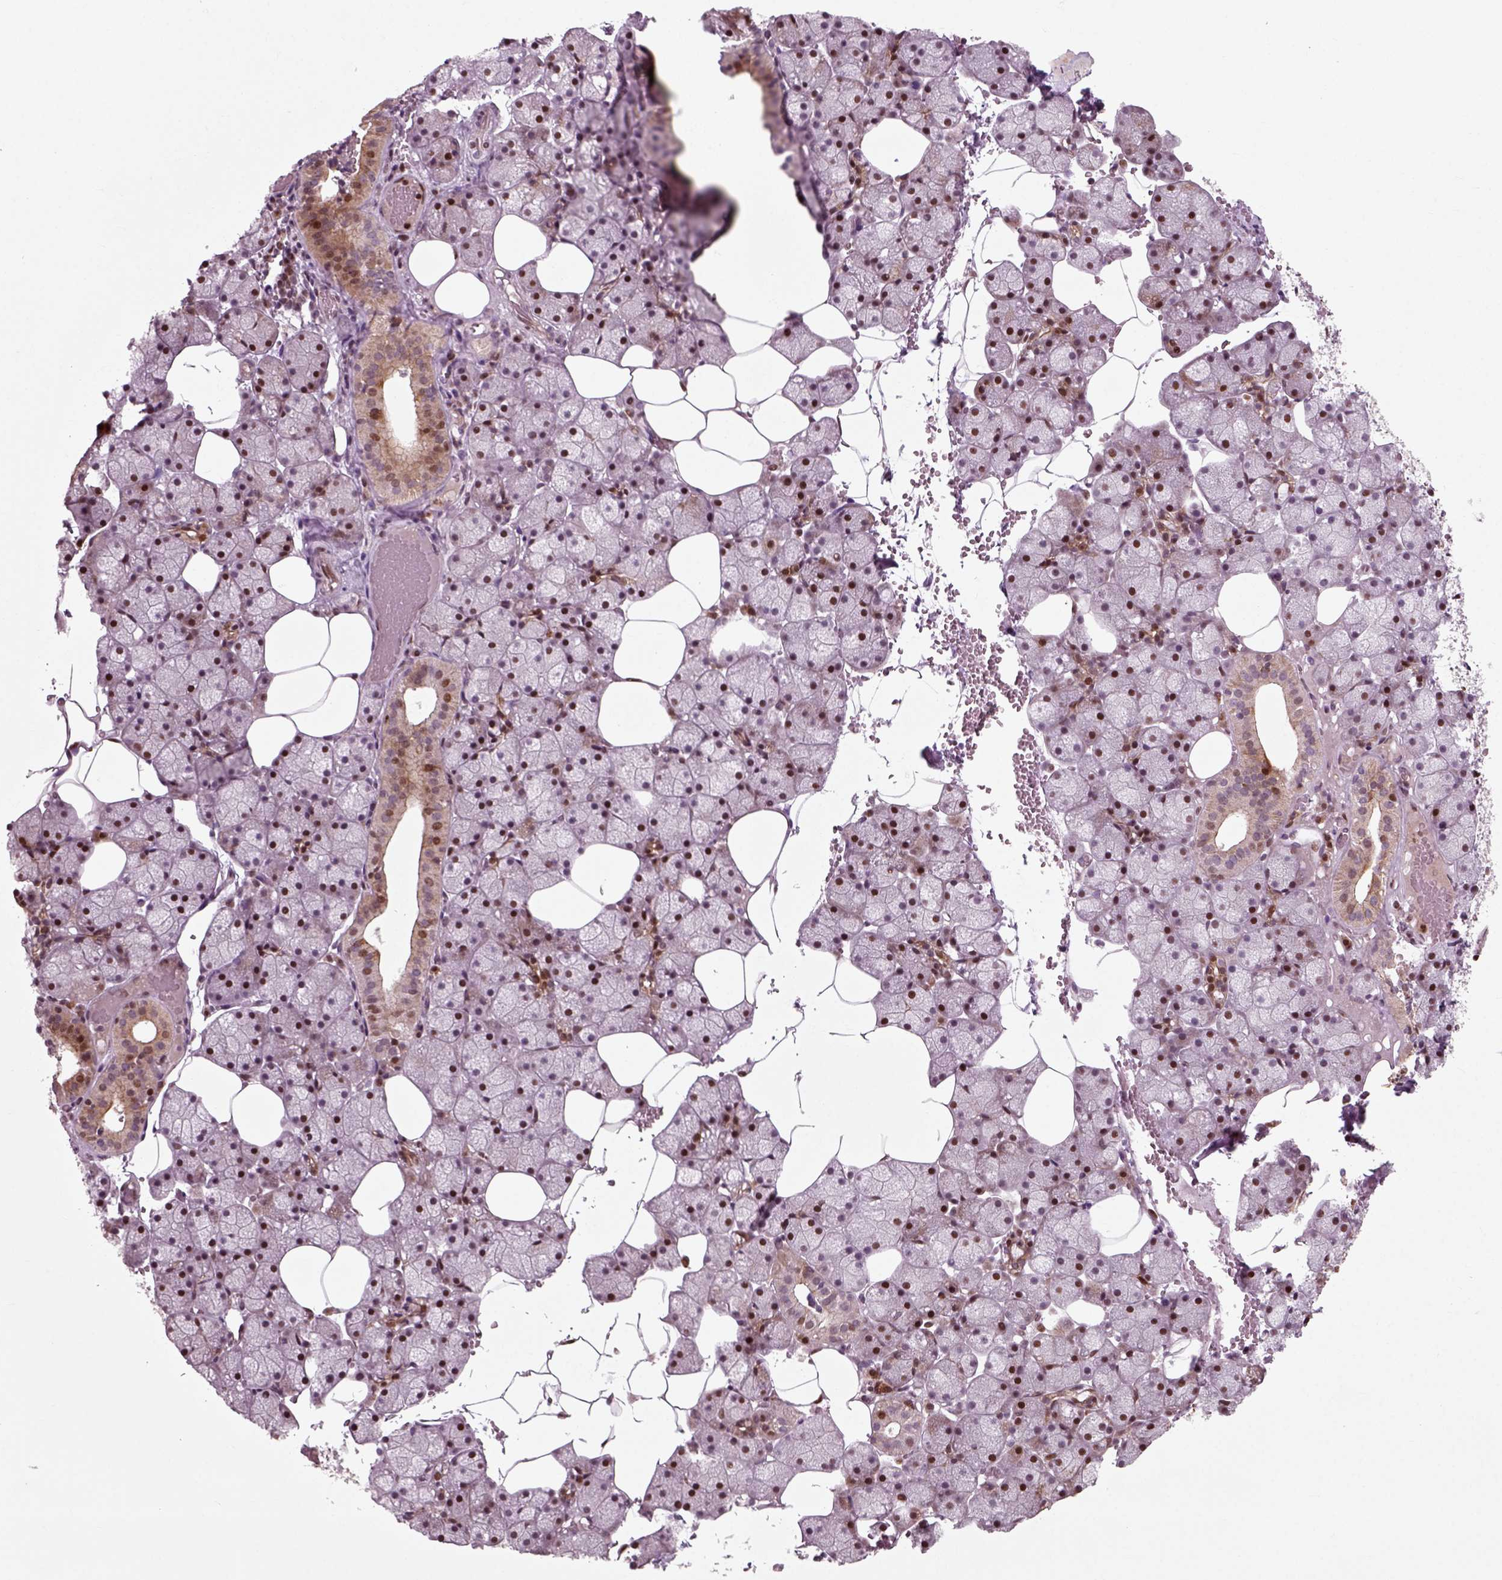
{"staining": {"intensity": "moderate", "quantity": "<25%", "location": "nuclear"}, "tissue": "salivary gland", "cell_type": "Glandular cells", "image_type": "normal", "snomed": [{"axis": "morphology", "description": "Normal tissue, NOS"}, {"axis": "topography", "description": "Salivary gland"}], "caption": "Benign salivary gland exhibits moderate nuclear positivity in approximately <25% of glandular cells.", "gene": "CDC14A", "patient": {"sex": "male", "age": 38}}